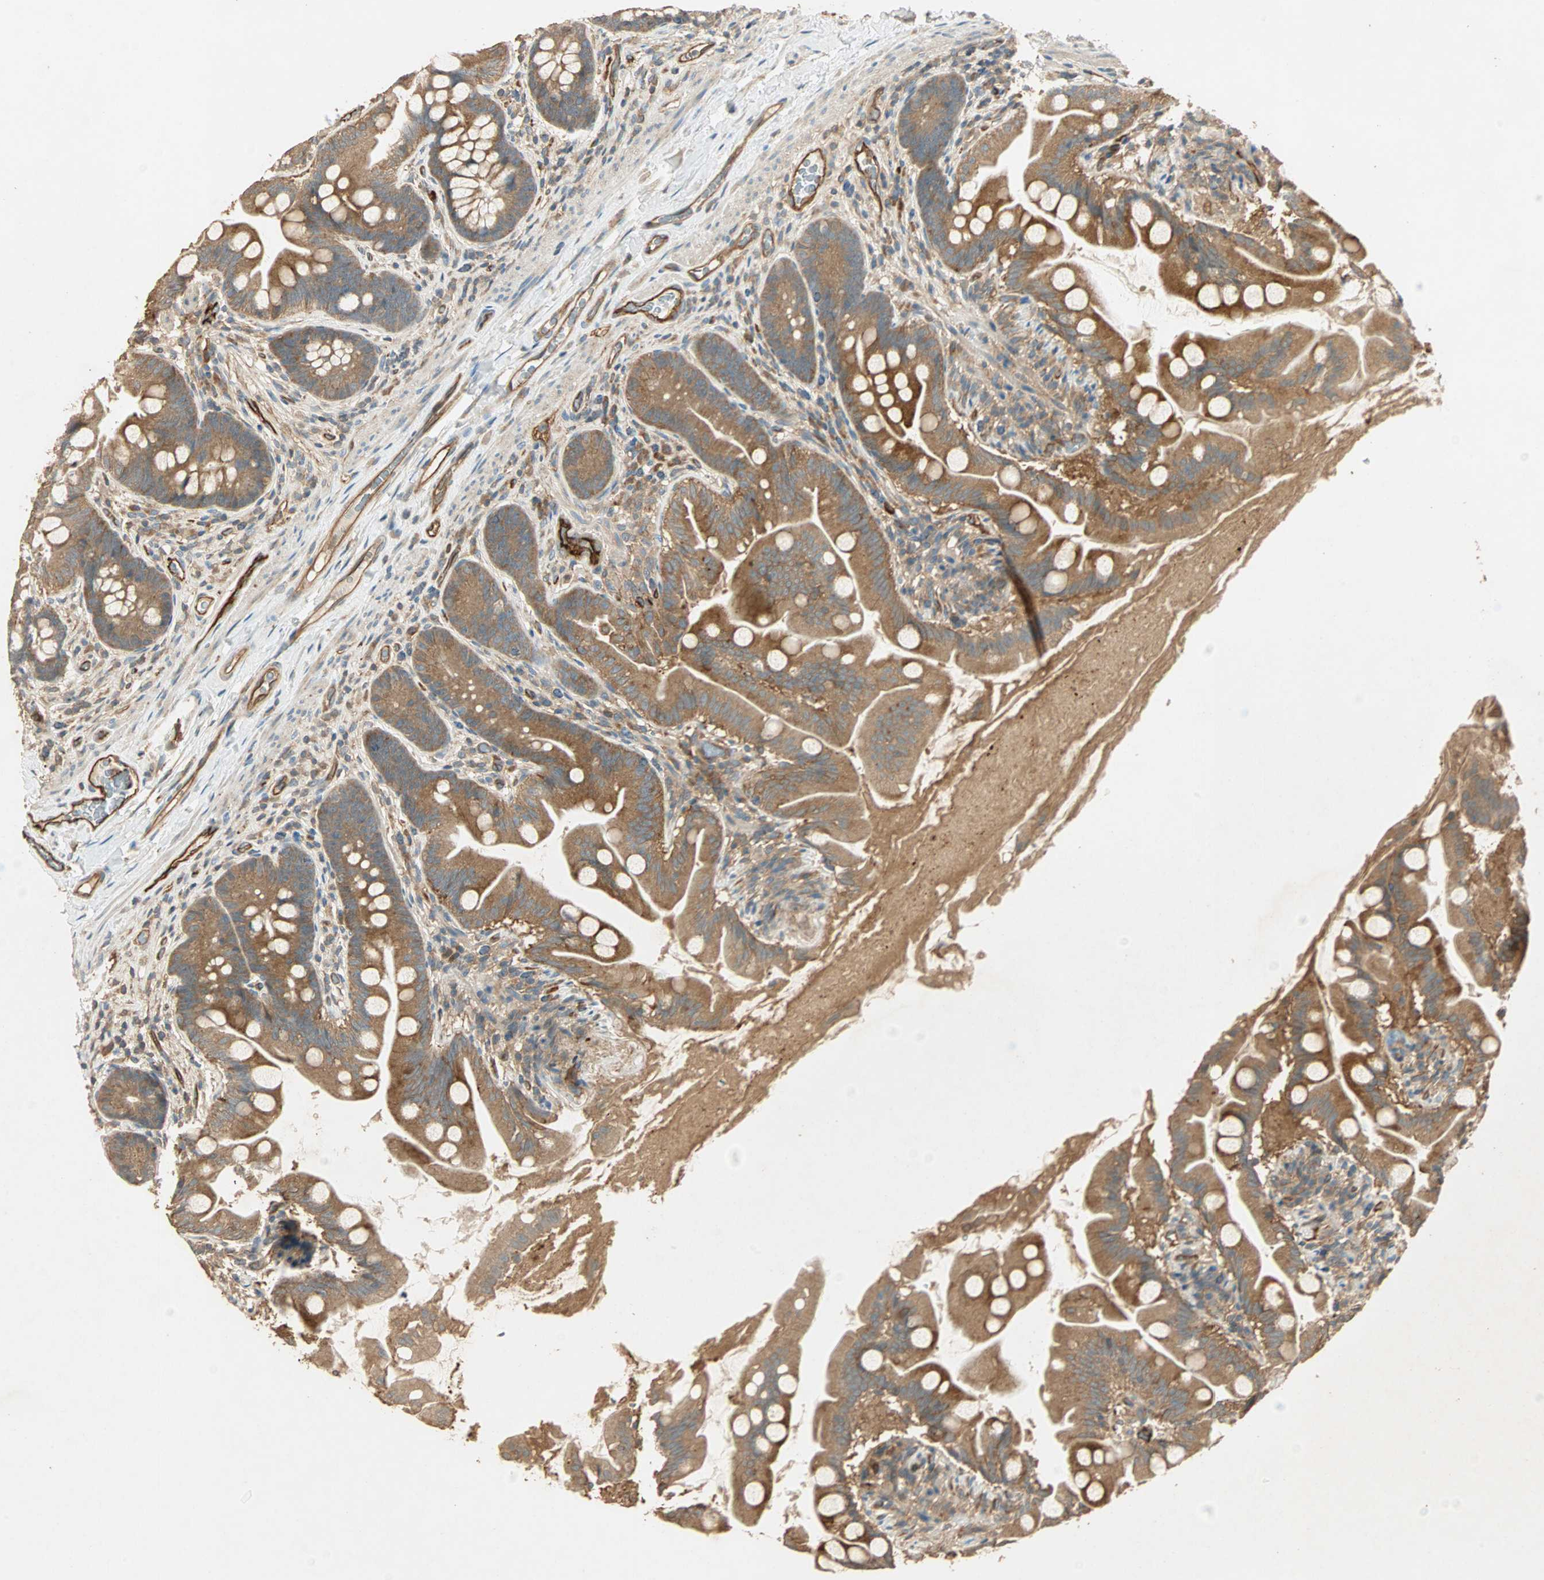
{"staining": {"intensity": "strong", "quantity": ">75%", "location": "cytoplasmic/membranous"}, "tissue": "small intestine", "cell_type": "Glandular cells", "image_type": "normal", "snomed": [{"axis": "morphology", "description": "Normal tissue, NOS"}, {"axis": "topography", "description": "Small intestine"}], "caption": "Glandular cells exhibit high levels of strong cytoplasmic/membranous expression in about >75% of cells in benign small intestine.", "gene": "GALK1", "patient": {"sex": "female", "age": 56}}